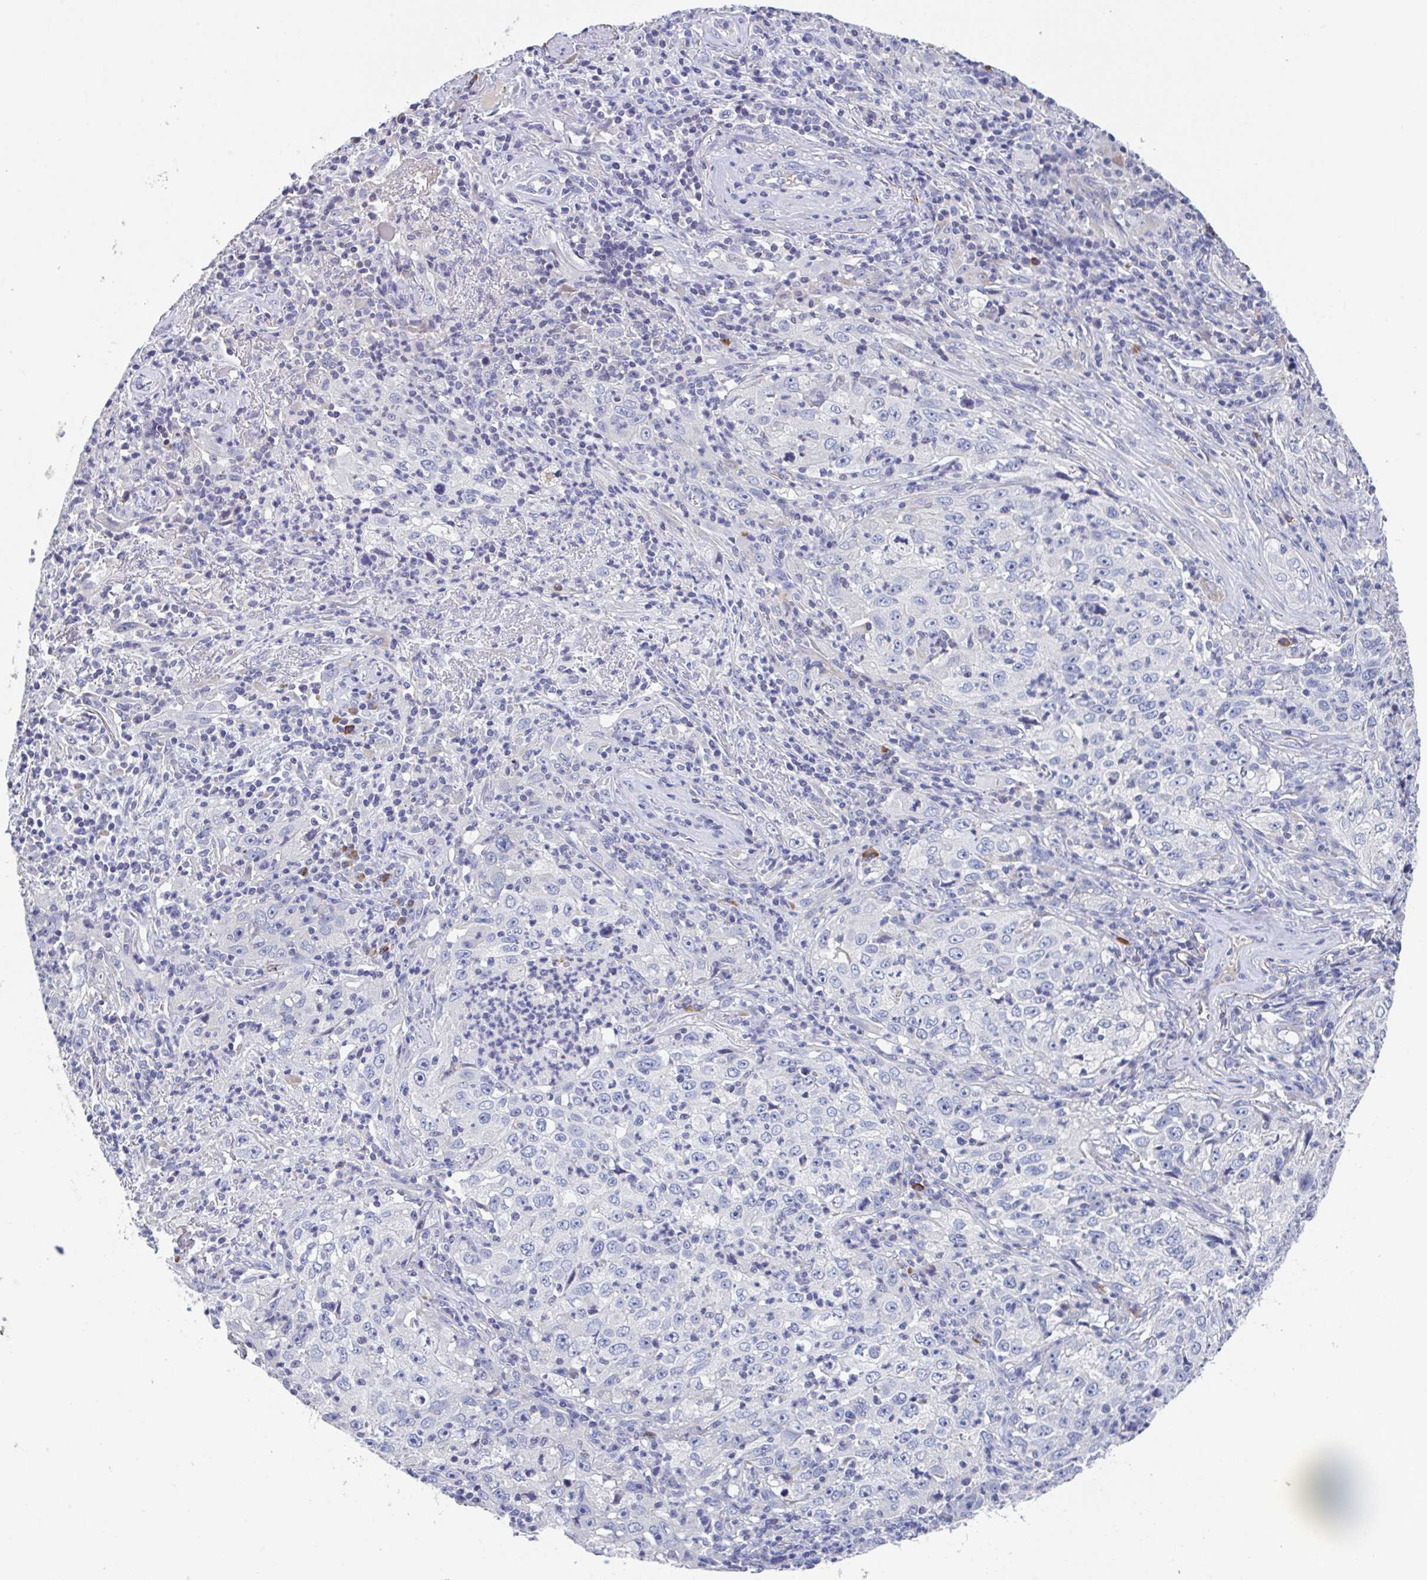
{"staining": {"intensity": "negative", "quantity": "none", "location": "none"}, "tissue": "lung cancer", "cell_type": "Tumor cells", "image_type": "cancer", "snomed": [{"axis": "morphology", "description": "Squamous cell carcinoma, NOS"}, {"axis": "topography", "description": "Lung"}], "caption": "Tumor cells show no significant protein positivity in lung cancer.", "gene": "LRRC58", "patient": {"sex": "male", "age": 71}}